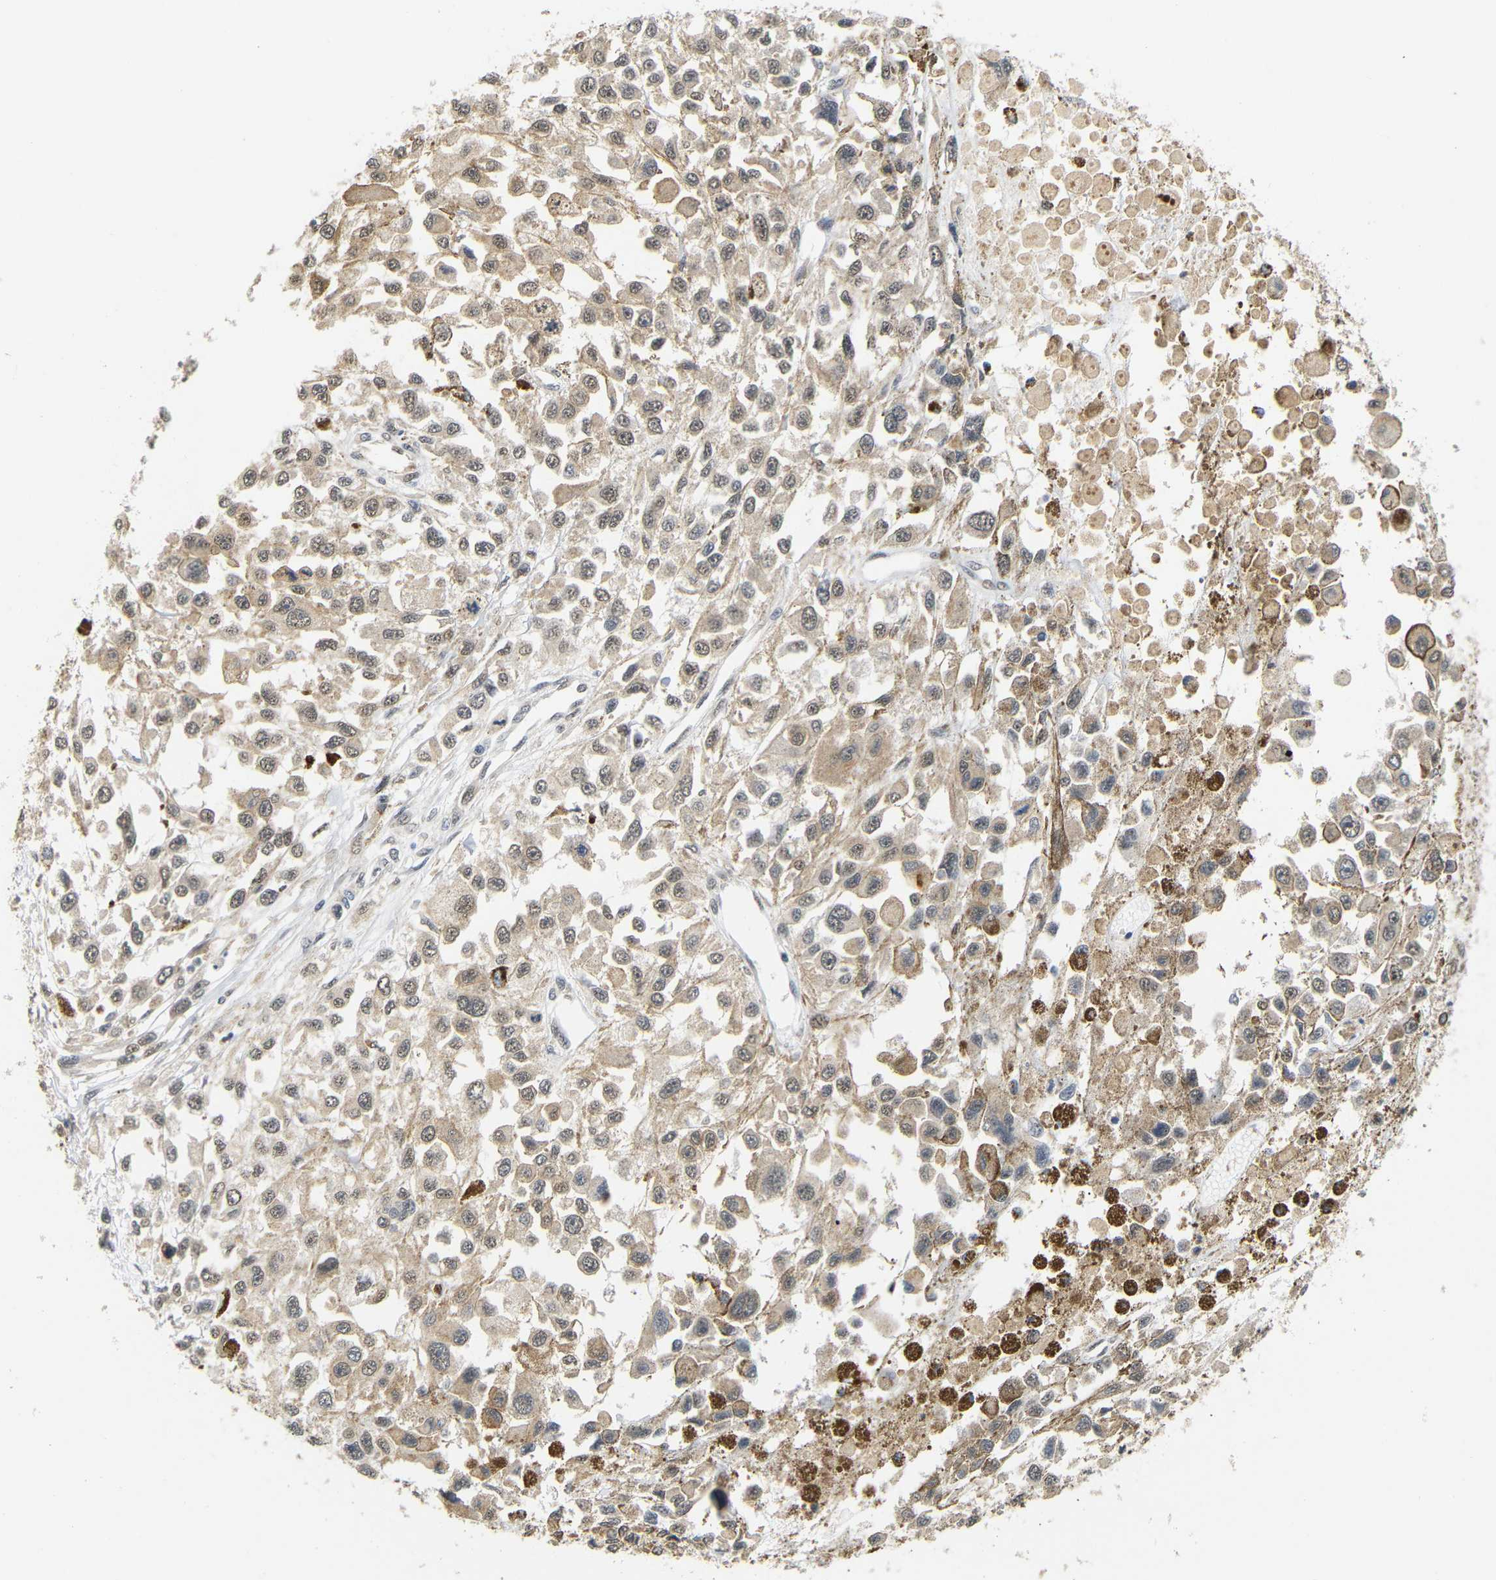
{"staining": {"intensity": "moderate", "quantity": ">75%", "location": "cytoplasmic/membranous"}, "tissue": "melanoma", "cell_type": "Tumor cells", "image_type": "cancer", "snomed": [{"axis": "morphology", "description": "Malignant melanoma, Metastatic site"}, {"axis": "topography", "description": "Lymph node"}], "caption": "The histopathology image shows staining of malignant melanoma (metastatic site), revealing moderate cytoplasmic/membranous protein expression (brown color) within tumor cells. (Stains: DAB in brown, nuclei in blue, Microscopy: brightfield microscopy at high magnification).", "gene": "GJA5", "patient": {"sex": "male", "age": 59}}